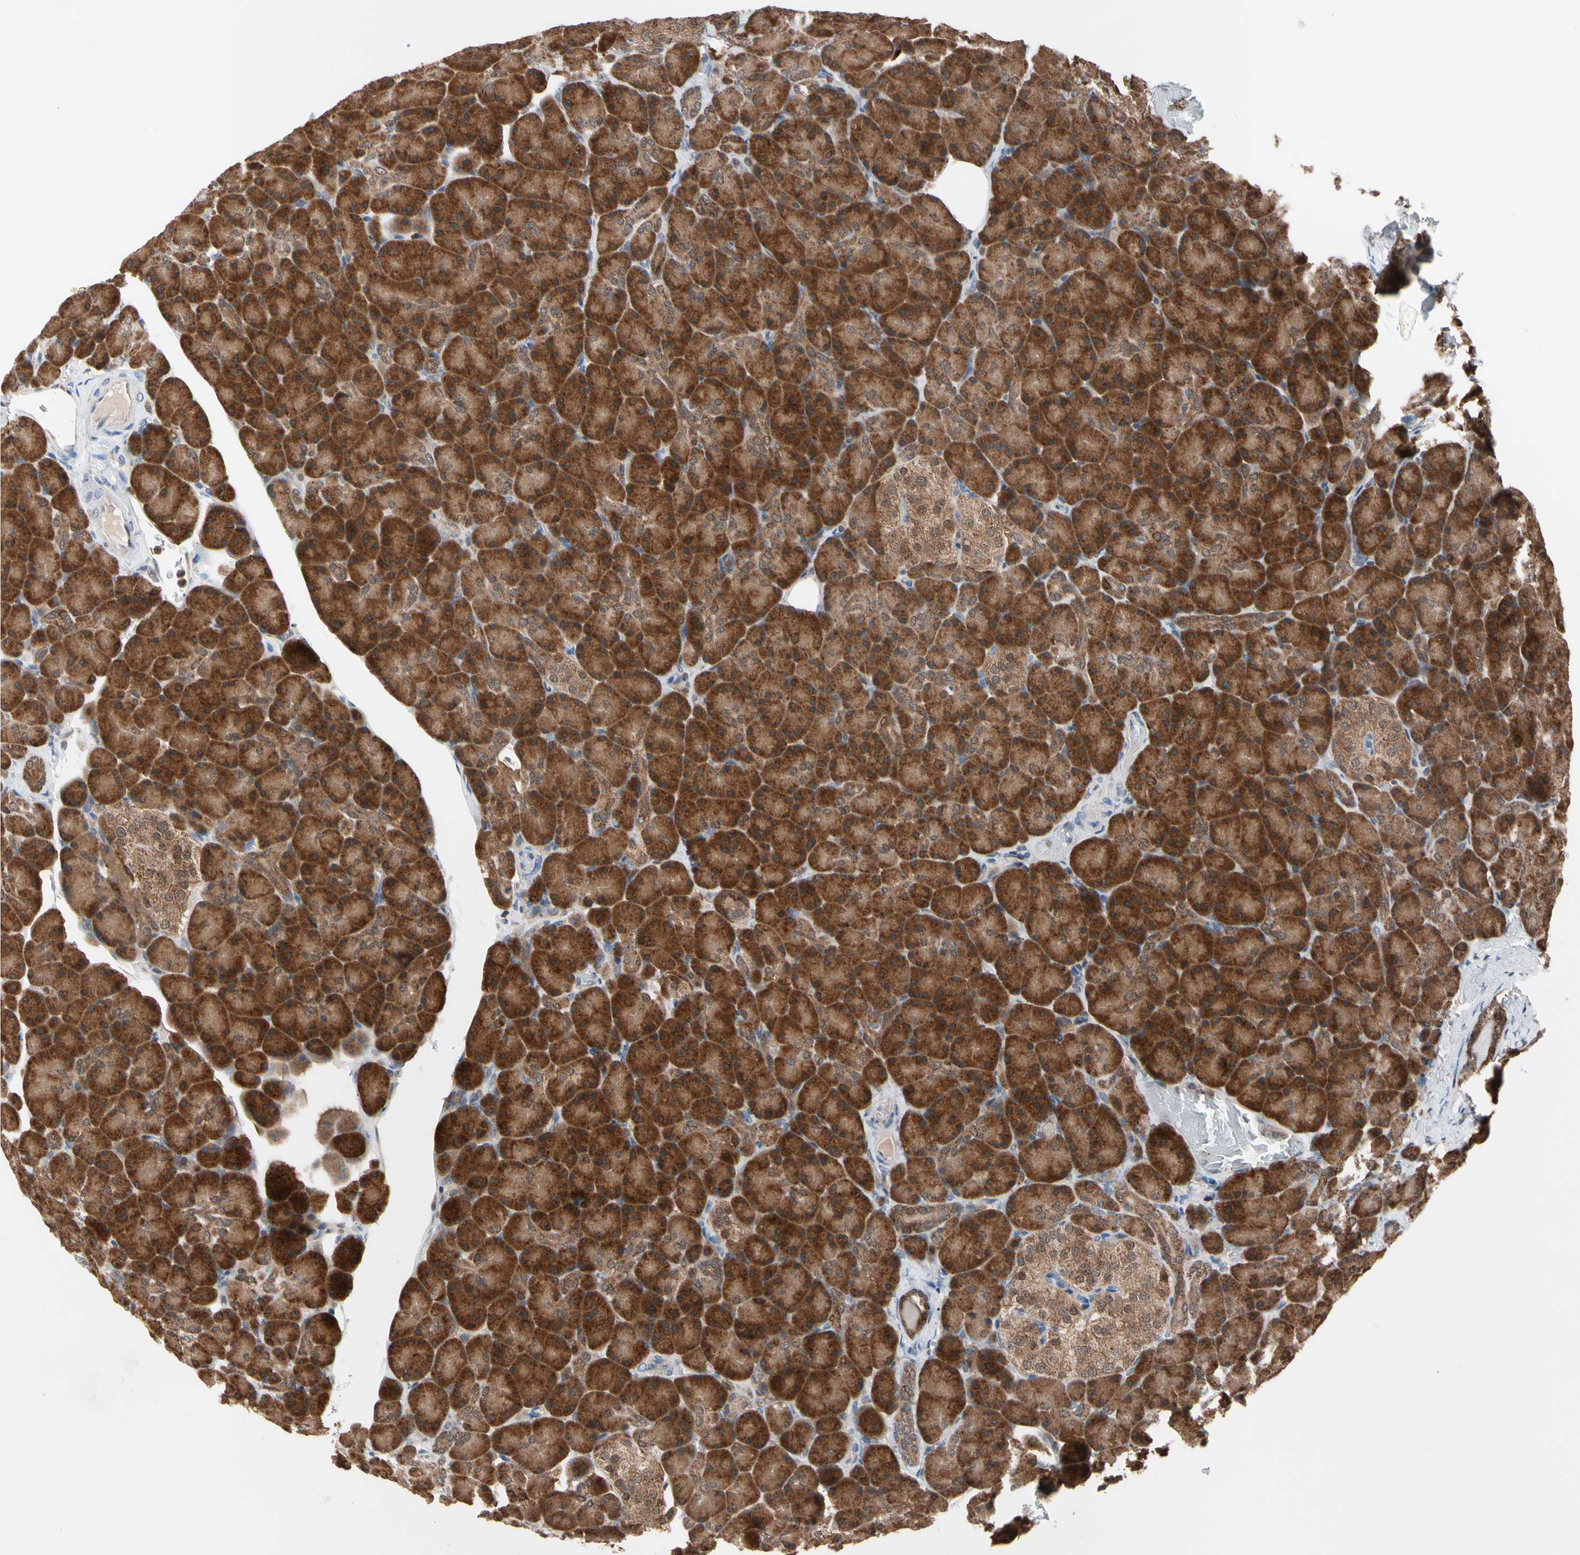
{"staining": {"intensity": "strong", "quantity": ">75%", "location": "cytoplasmic/membranous"}, "tissue": "pancreas", "cell_type": "Exocrine glandular cells", "image_type": "normal", "snomed": [{"axis": "morphology", "description": "Normal tissue, NOS"}, {"axis": "topography", "description": "Pancreas"}], "caption": "Immunohistochemical staining of normal human pancreas demonstrates high levels of strong cytoplasmic/membranous staining in about >75% of exocrine glandular cells.", "gene": "MTHFS", "patient": {"sex": "female", "age": 43}}